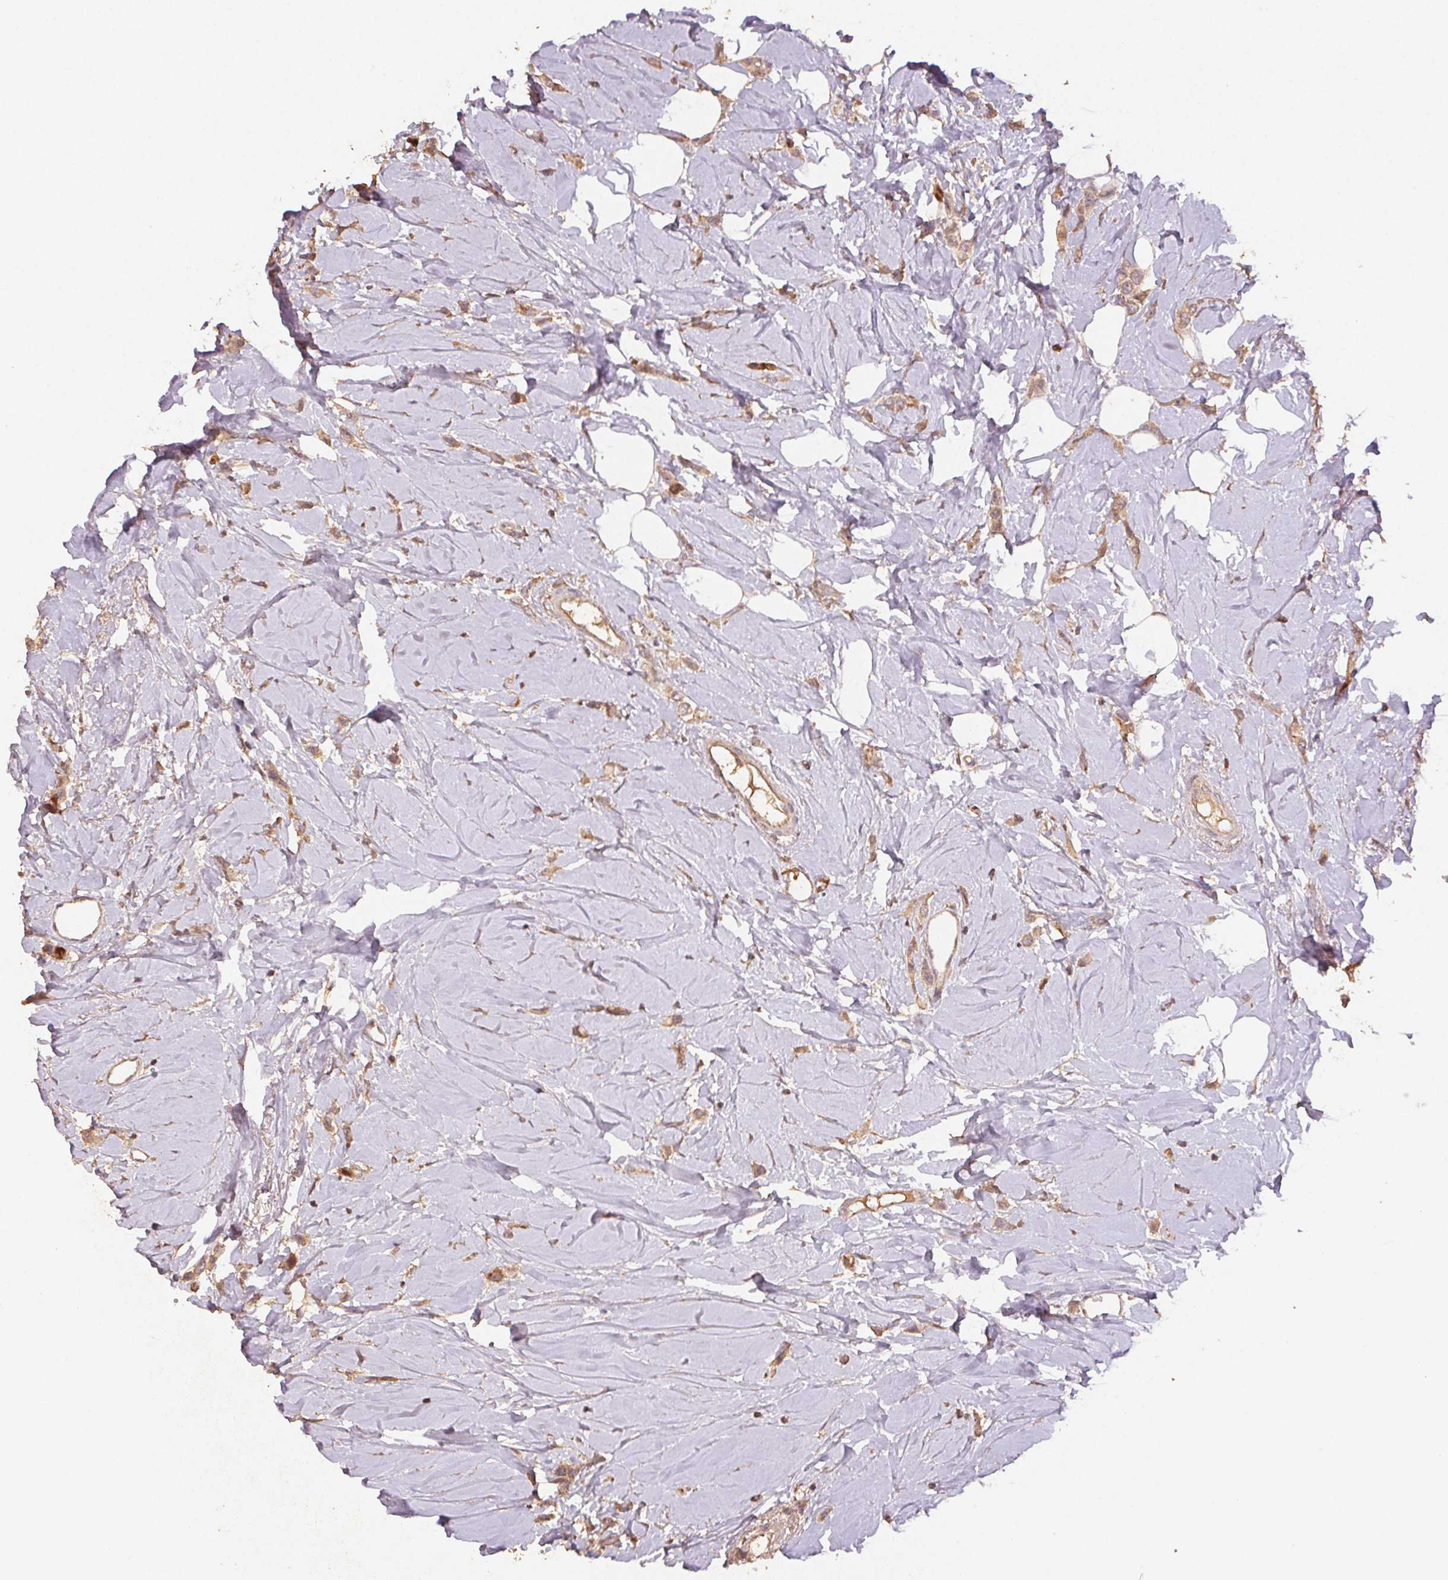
{"staining": {"intensity": "weak", "quantity": ">75%", "location": "cytoplasmic/membranous"}, "tissue": "breast cancer", "cell_type": "Tumor cells", "image_type": "cancer", "snomed": [{"axis": "morphology", "description": "Lobular carcinoma"}, {"axis": "topography", "description": "Breast"}], "caption": "Weak cytoplasmic/membranous expression for a protein is present in about >75% of tumor cells of breast cancer (lobular carcinoma) using immunohistochemistry.", "gene": "CENPF", "patient": {"sex": "female", "age": 66}}